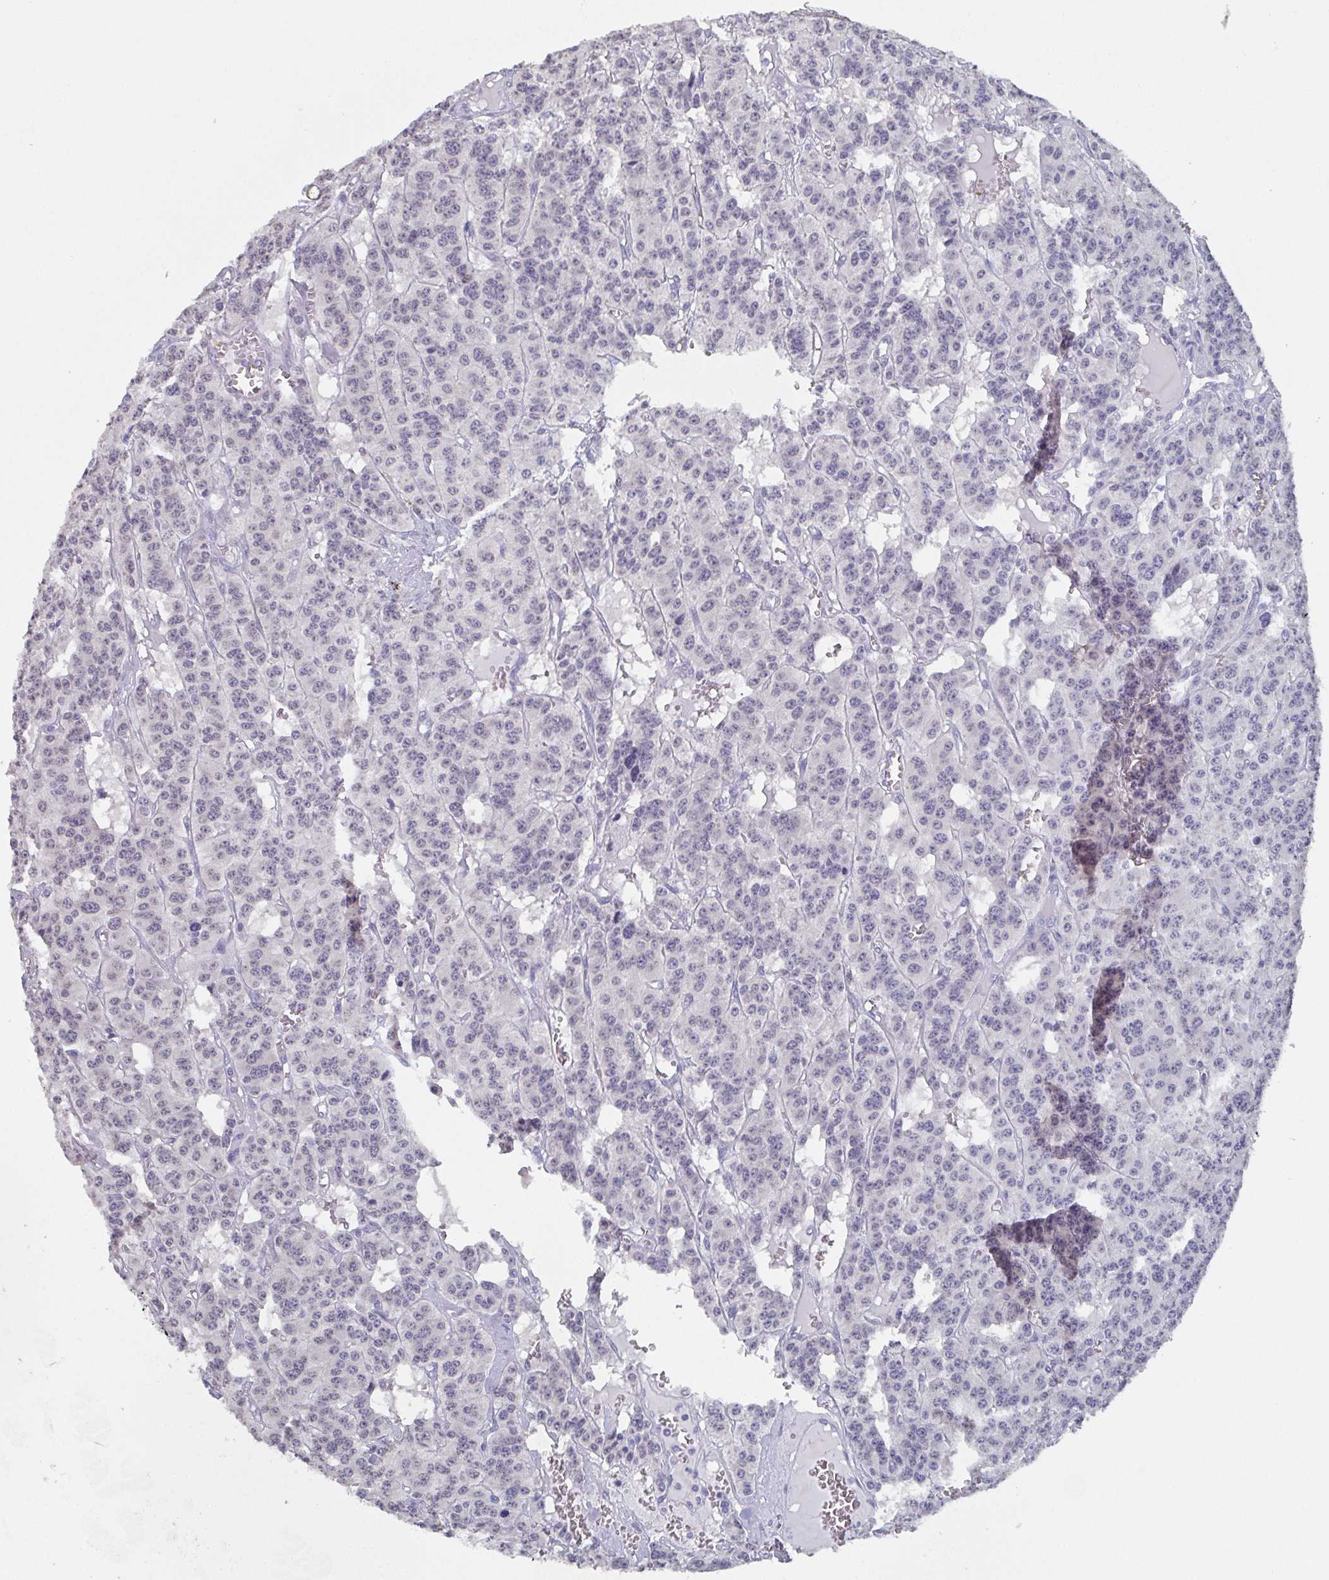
{"staining": {"intensity": "negative", "quantity": "none", "location": "none"}, "tissue": "carcinoid", "cell_type": "Tumor cells", "image_type": "cancer", "snomed": [{"axis": "morphology", "description": "Carcinoid, malignant, NOS"}, {"axis": "topography", "description": "Lung"}], "caption": "Micrograph shows no protein staining in tumor cells of carcinoid (malignant) tissue. The staining is performed using DAB (3,3'-diaminobenzidine) brown chromogen with nuclei counter-stained in using hematoxylin.", "gene": "DYDC2", "patient": {"sex": "female", "age": 71}}